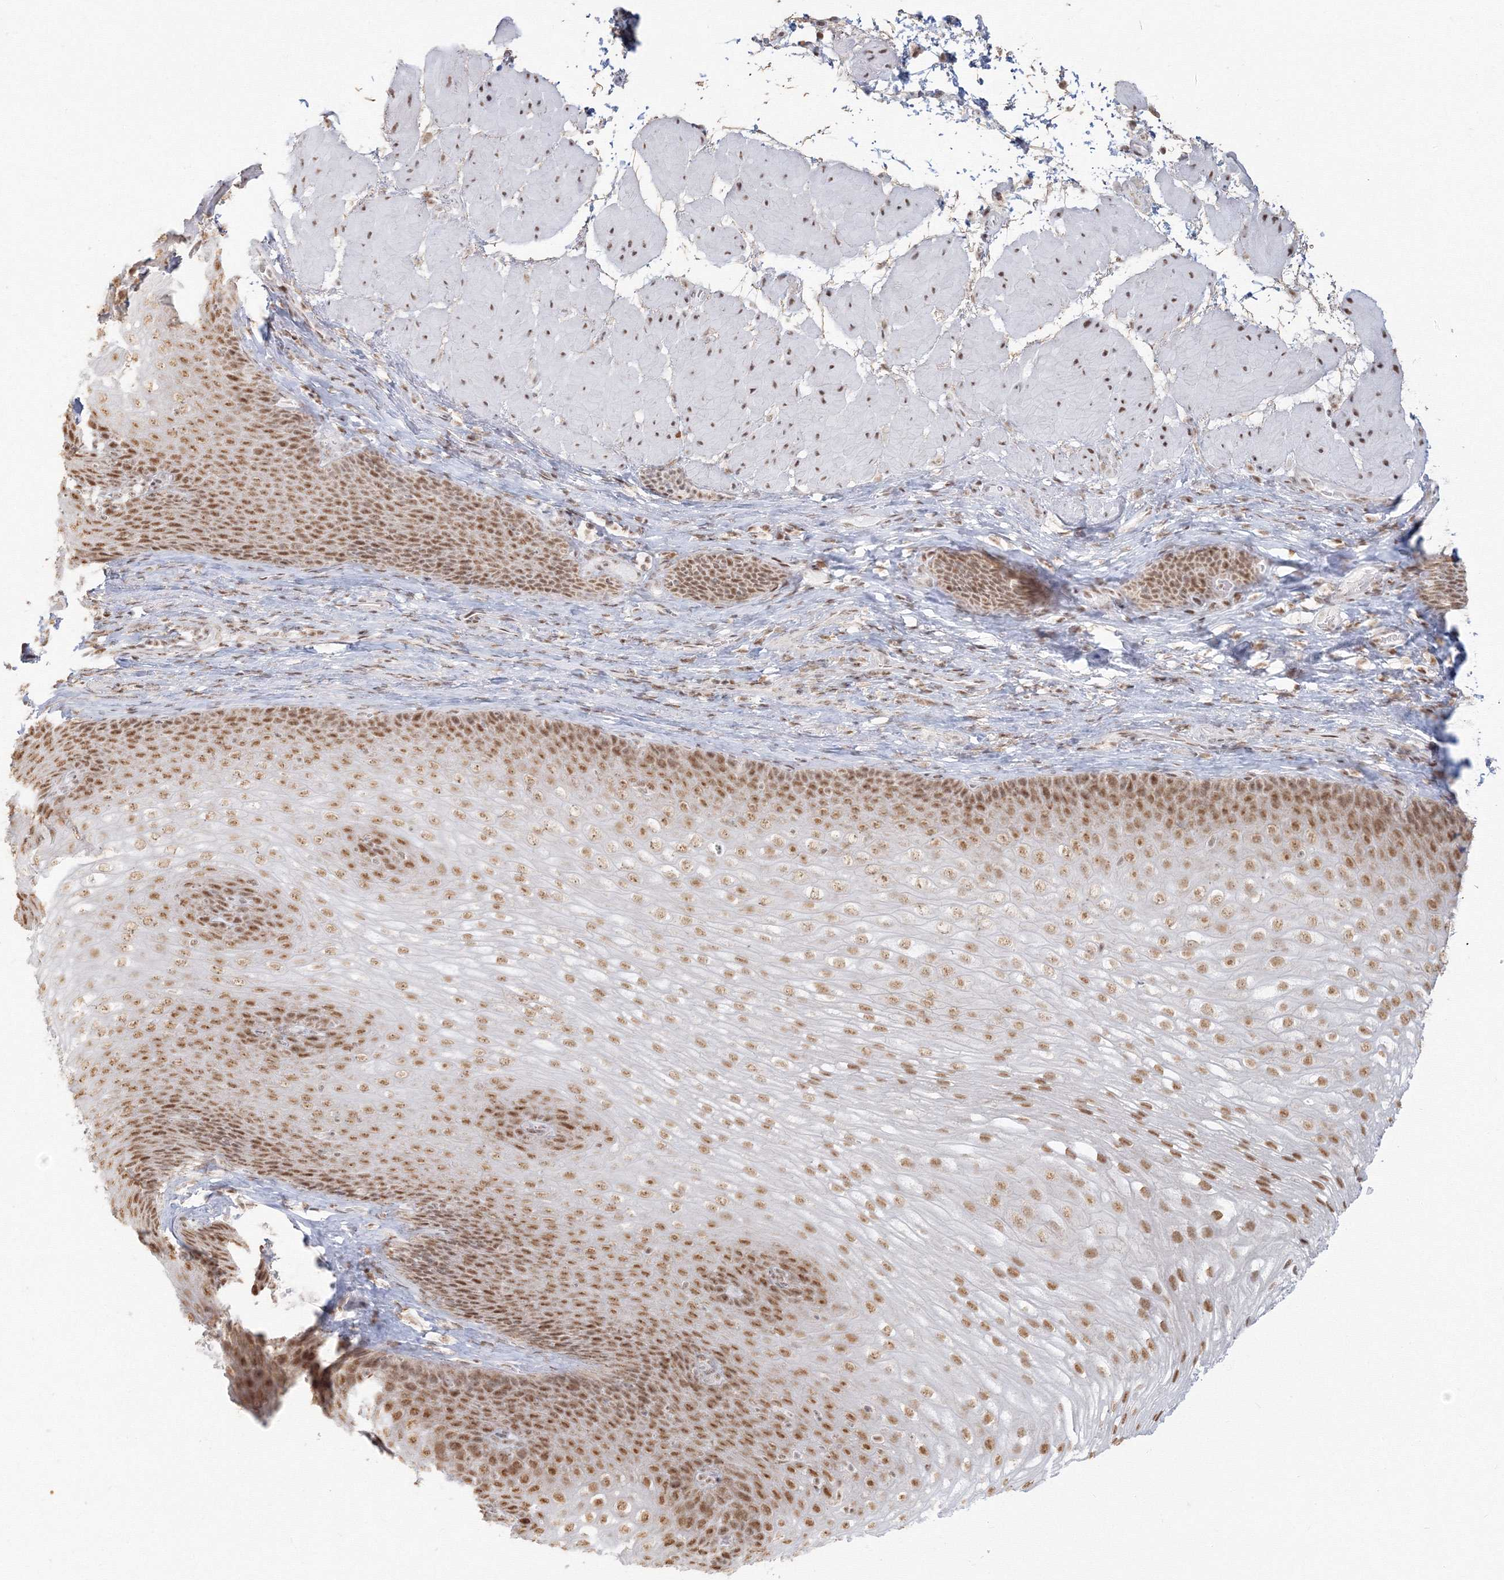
{"staining": {"intensity": "moderate", "quantity": ">75%", "location": "nuclear"}, "tissue": "esophagus", "cell_type": "Squamous epithelial cells", "image_type": "normal", "snomed": [{"axis": "morphology", "description": "Normal tissue, NOS"}, {"axis": "topography", "description": "Esophagus"}], "caption": "Esophagus stained for a protein reveals moderate nuclear positivity in squamous epithelial cells. (DAB = brown stain, brightfield microscopy at high magnification).", "gene": "PPP4R2", "patient": {"sex": "female", "age": 66}}